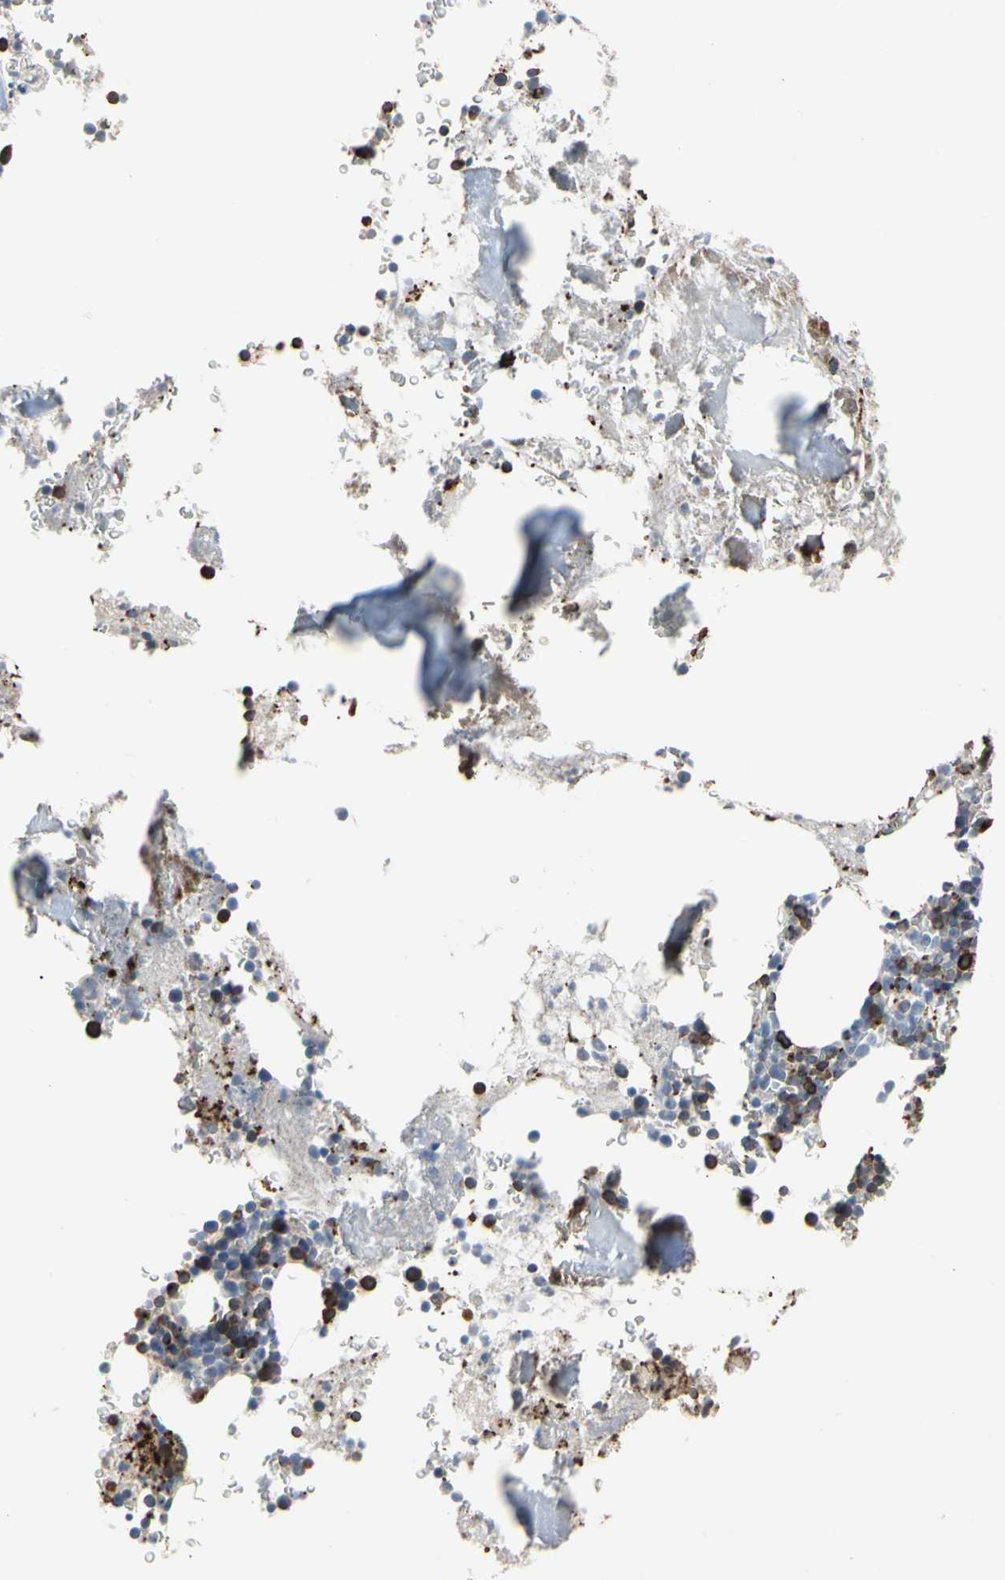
{"staining": {"intensity": "moderate", "quantity": "<25%", "location": "cytoplasmic/membranous"}, "tissue": "bone marrow", "cell_type": "Hematopoietic cells", "image_type": "normal", "snomed": [{"axis": "morphology", "description": "Normal tissue, NOS"}, {"axis": "topography", "description": "Bone marrow"}], "caption": "Bone marrow stained with a brown dye reveals moderate cytoplasmic/membranous positive expression in about <25% of hematopoietic cells.", "gene": "TUBA1A", "patient": {"sex": "male"}}